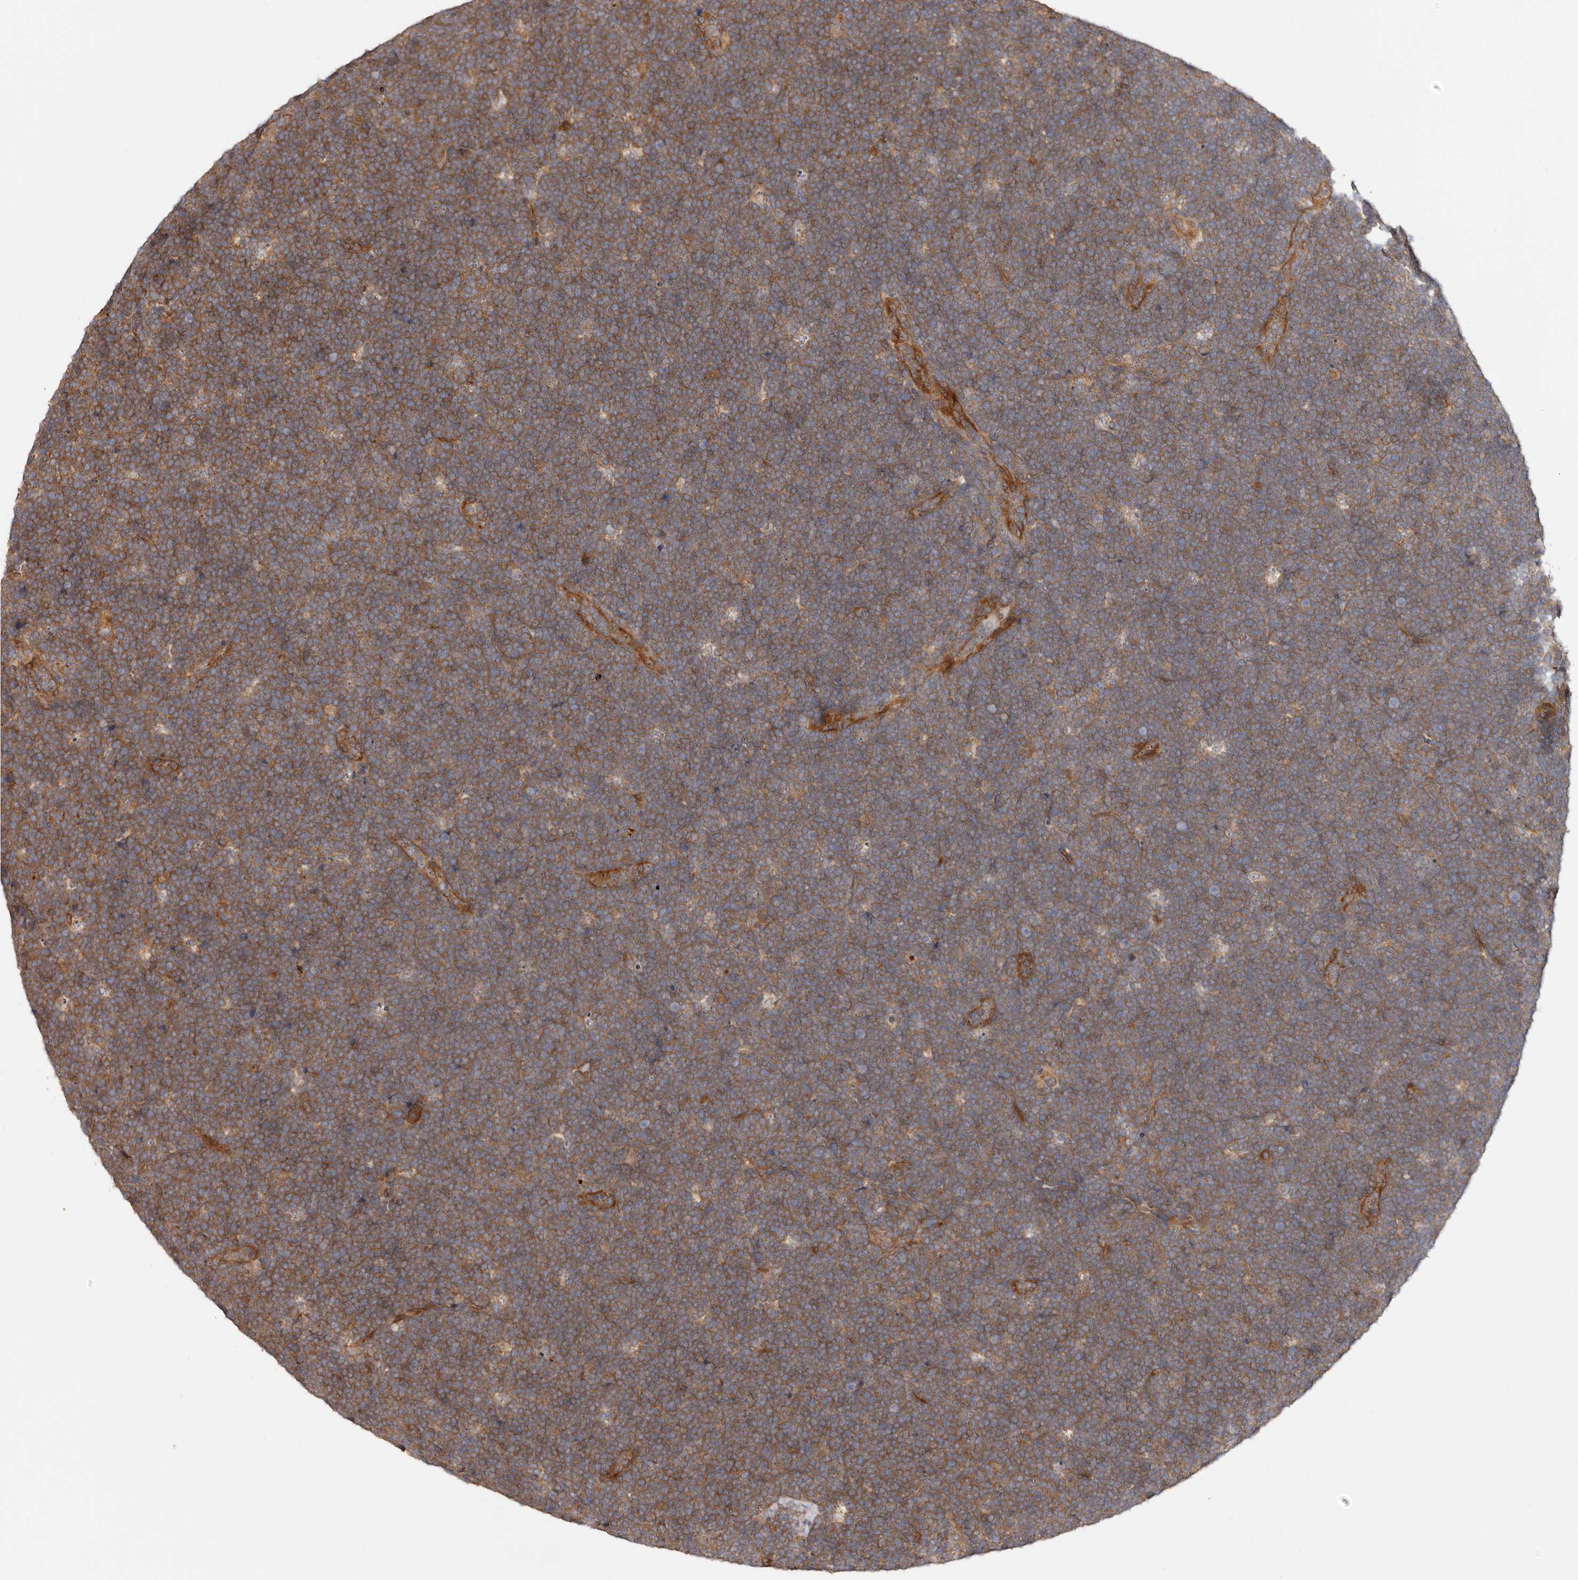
{"staining": {"intensity": "moderate", "quantity": ">75%", "location": "cytoplasmic/membranous"}, "tissue": "lymphoma", "cell_type": "Tumor cells", "image_type": "cancer", "snomed": [{"axis": "morphology", "description": "Malignant lymphoma, non-Hodgkin's type, High grade"}, {"axis": "topography", "description": "Lymph node"}], "caption": "A brown stain shows moderate cytoplasmic/membranous expression of a protein in malignant lymphoma, non-Hodgkin's type (high-grade) tumor cells.", "gene": "PANK4", "patient": {"sex": "male", "age": 13}}